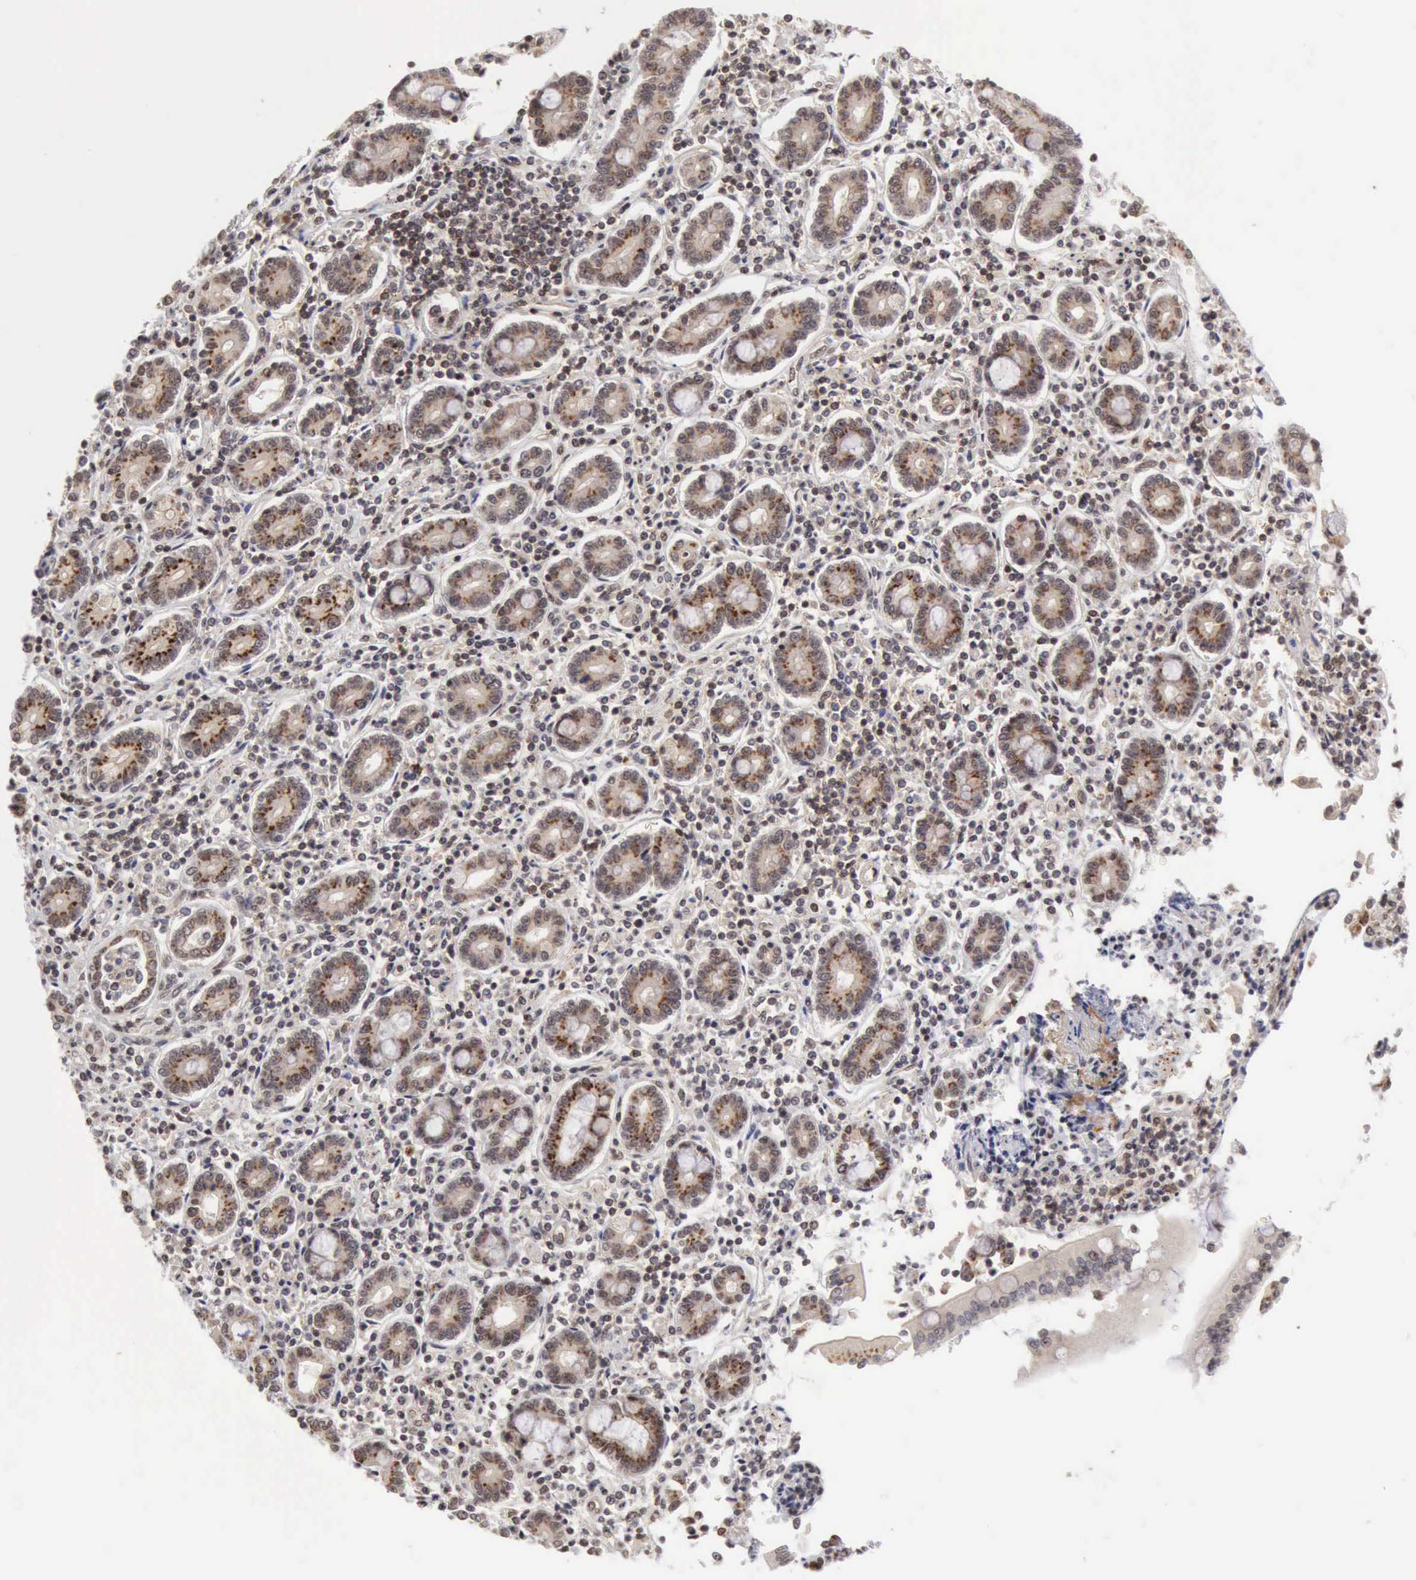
{"staining": {"intensity": "moderate", "quantity": "25%-75%", "location": "cytoplasmic/membranous"}, "tissue": "pancreatic cancer", "cell_type": "Tumor cells", "image_type": "cancer", "snomed": [{"axis": "morphology", "description": "Adenocarcinoma, NOS"}, {"axis": "topography", "description": "Pancreas"}], "caption": "Immunohistochemical staining of pancreatic adenocarcinoma exhibits medium levels of moderate cytoplasmic/membranous staining in about 25%-75% of tumor cells.", "gene": "CDKN2A", "patient": {"sex": "female", "age": 57}}